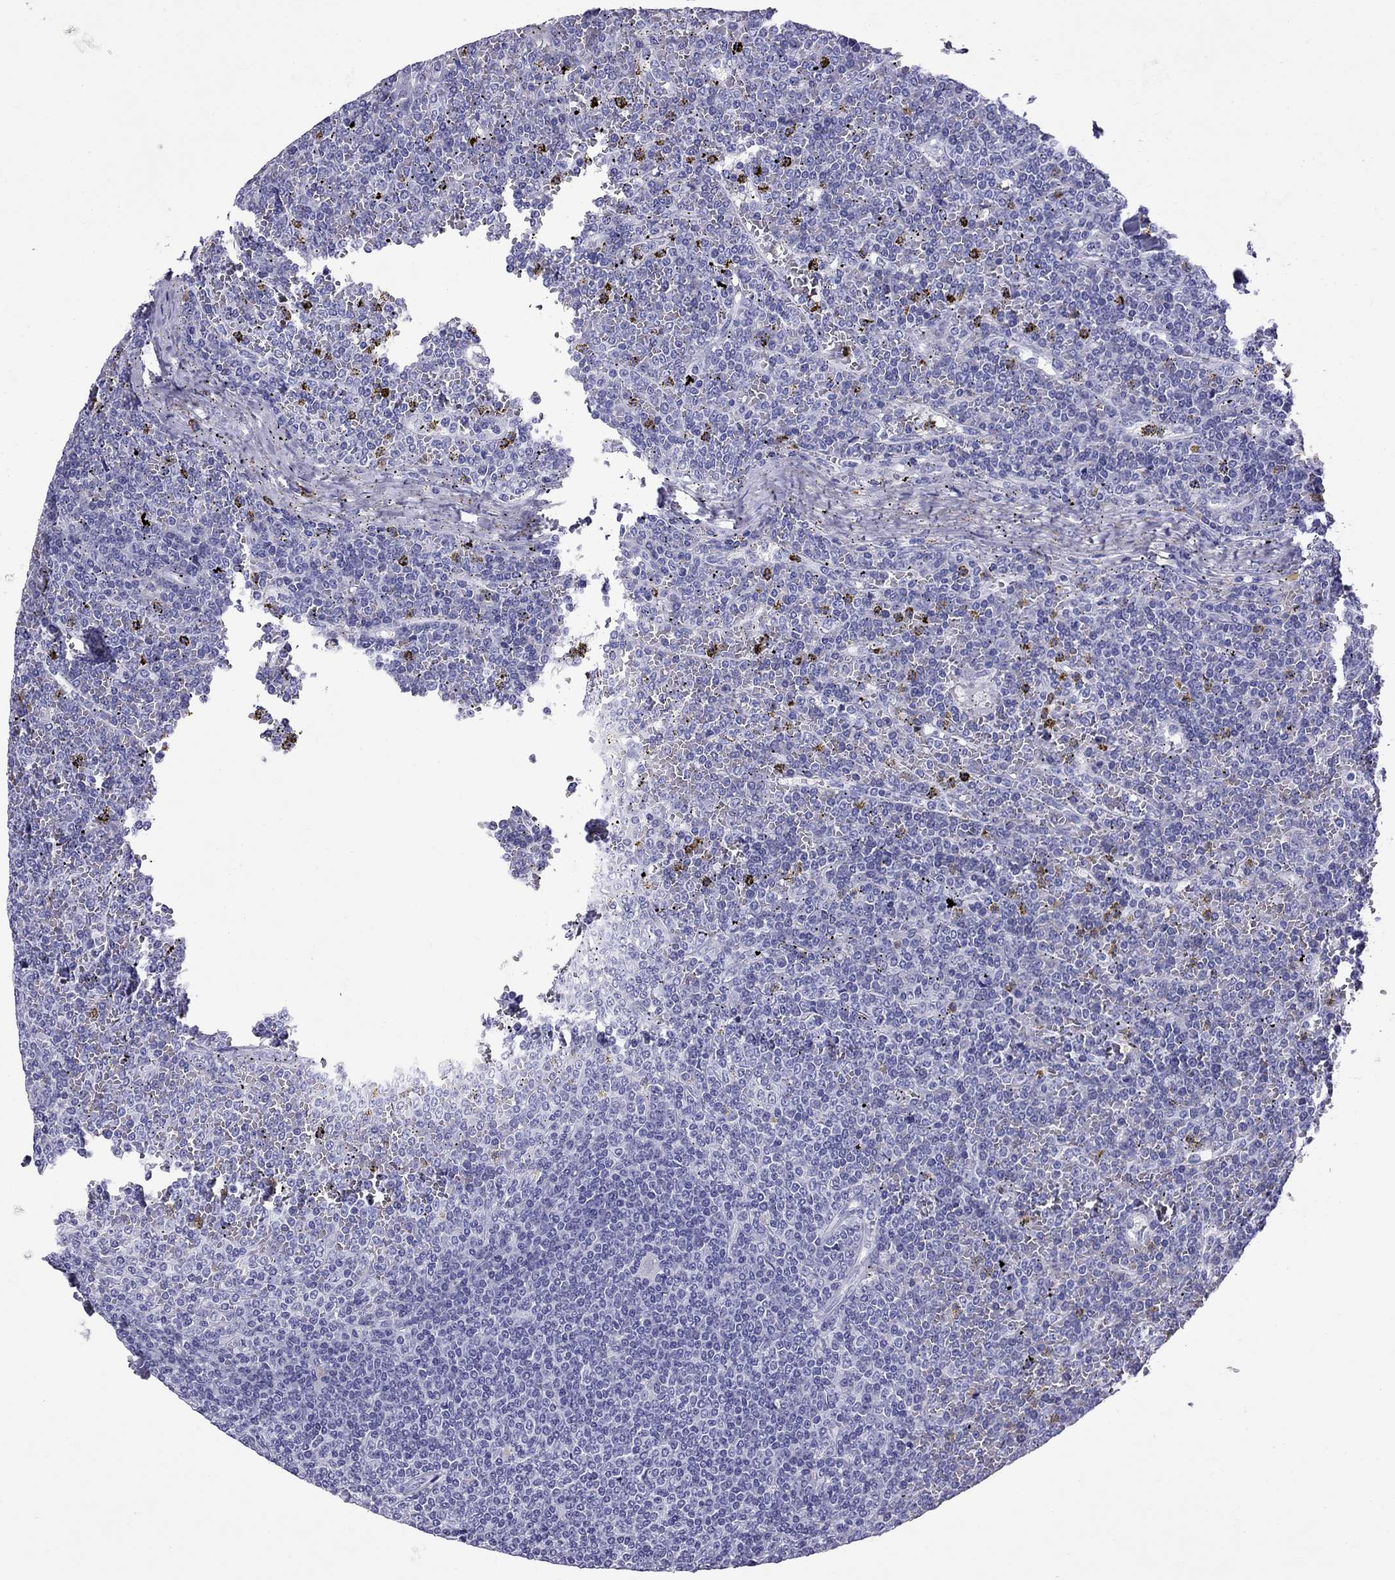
{"staining": {"intensity": "negative", "quantity": "none", "location": "none"}, "tissue": "lymphoma", "cell_type": "Tumor cells", "image_type": "cancer", "snomed": [{"axis": "morphology", "description": "Malignant lymphoma, non-Hodgkin's type, Low grade"}, {"axis": "topography", "description": "Spleen"}], "caption": "Immunohistochemistry photomicrograph of lymphoma stained for a protein (brown), which displays no staining in tumor cells.", "gene": "SCART1", "patient": {"sex": "female", "age": 19}}